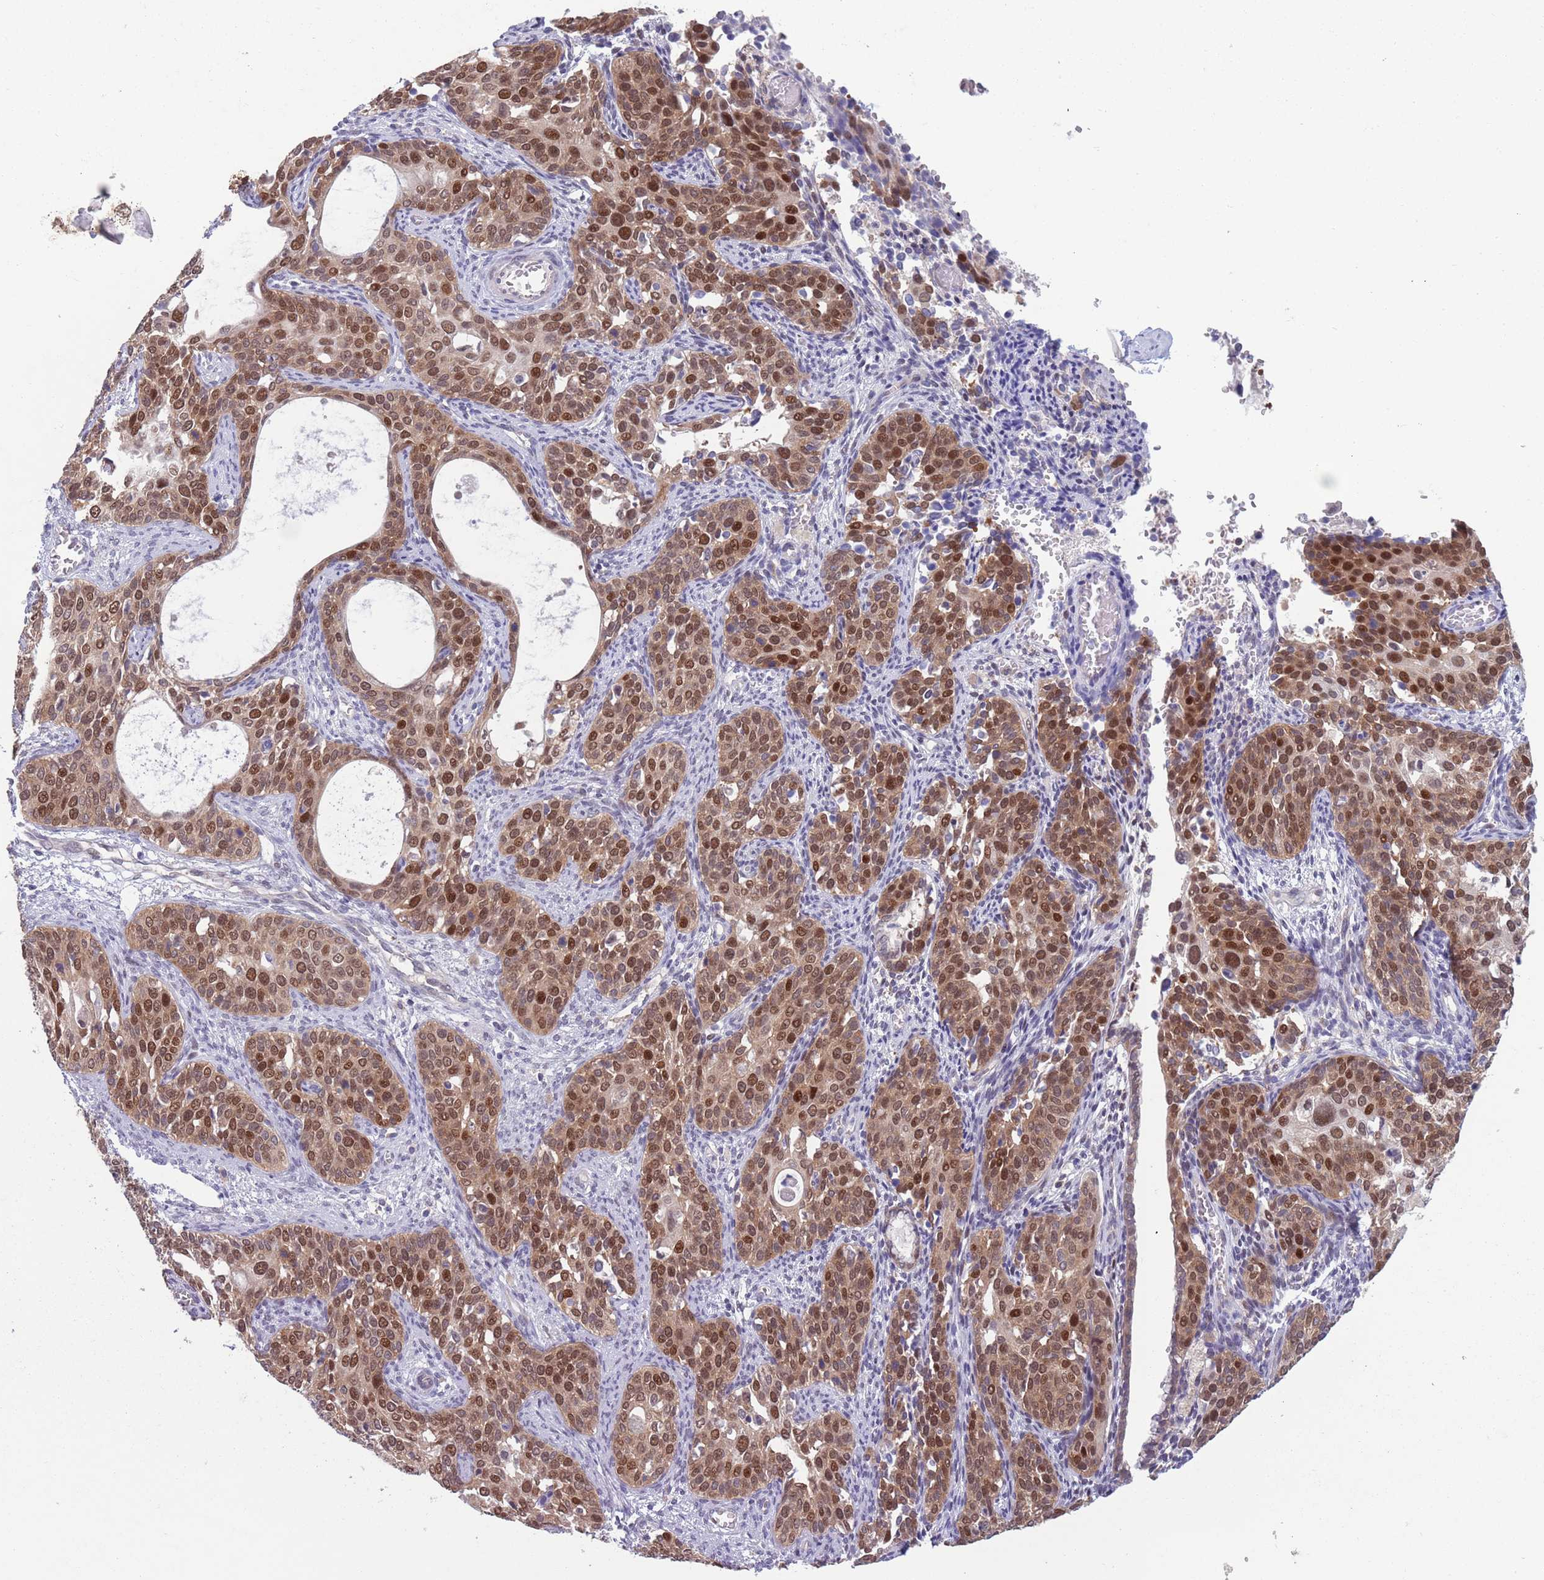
{"staining": {"intensity": "moderate", "quantity": ">75%", "location": "cytoplasmic/membranous,nuclear"}, "tissue": "cervical cancer", "cell_type": "Tumor cells", "image_type": "cancer", "snomed": [{"axis": "morphology", "description": "Squamous cell carcinoma, NOS"}, {"axis": "topography", "description": "Cervix"}], "caption": "IHC histopathology image of neoplastic tissue: cervical squamous cell carcinoma stained using immunohistochemistry (IHC) displays medium levels of moderate protein expression localized specifically in the cytoplasmic/membranous and nuclear of tumor cells, appearing as a cytoplasmic/membranous and nuclear brown color.", "gene": "CLNS1A", "patient": {"sex": "female", "age": 44}}